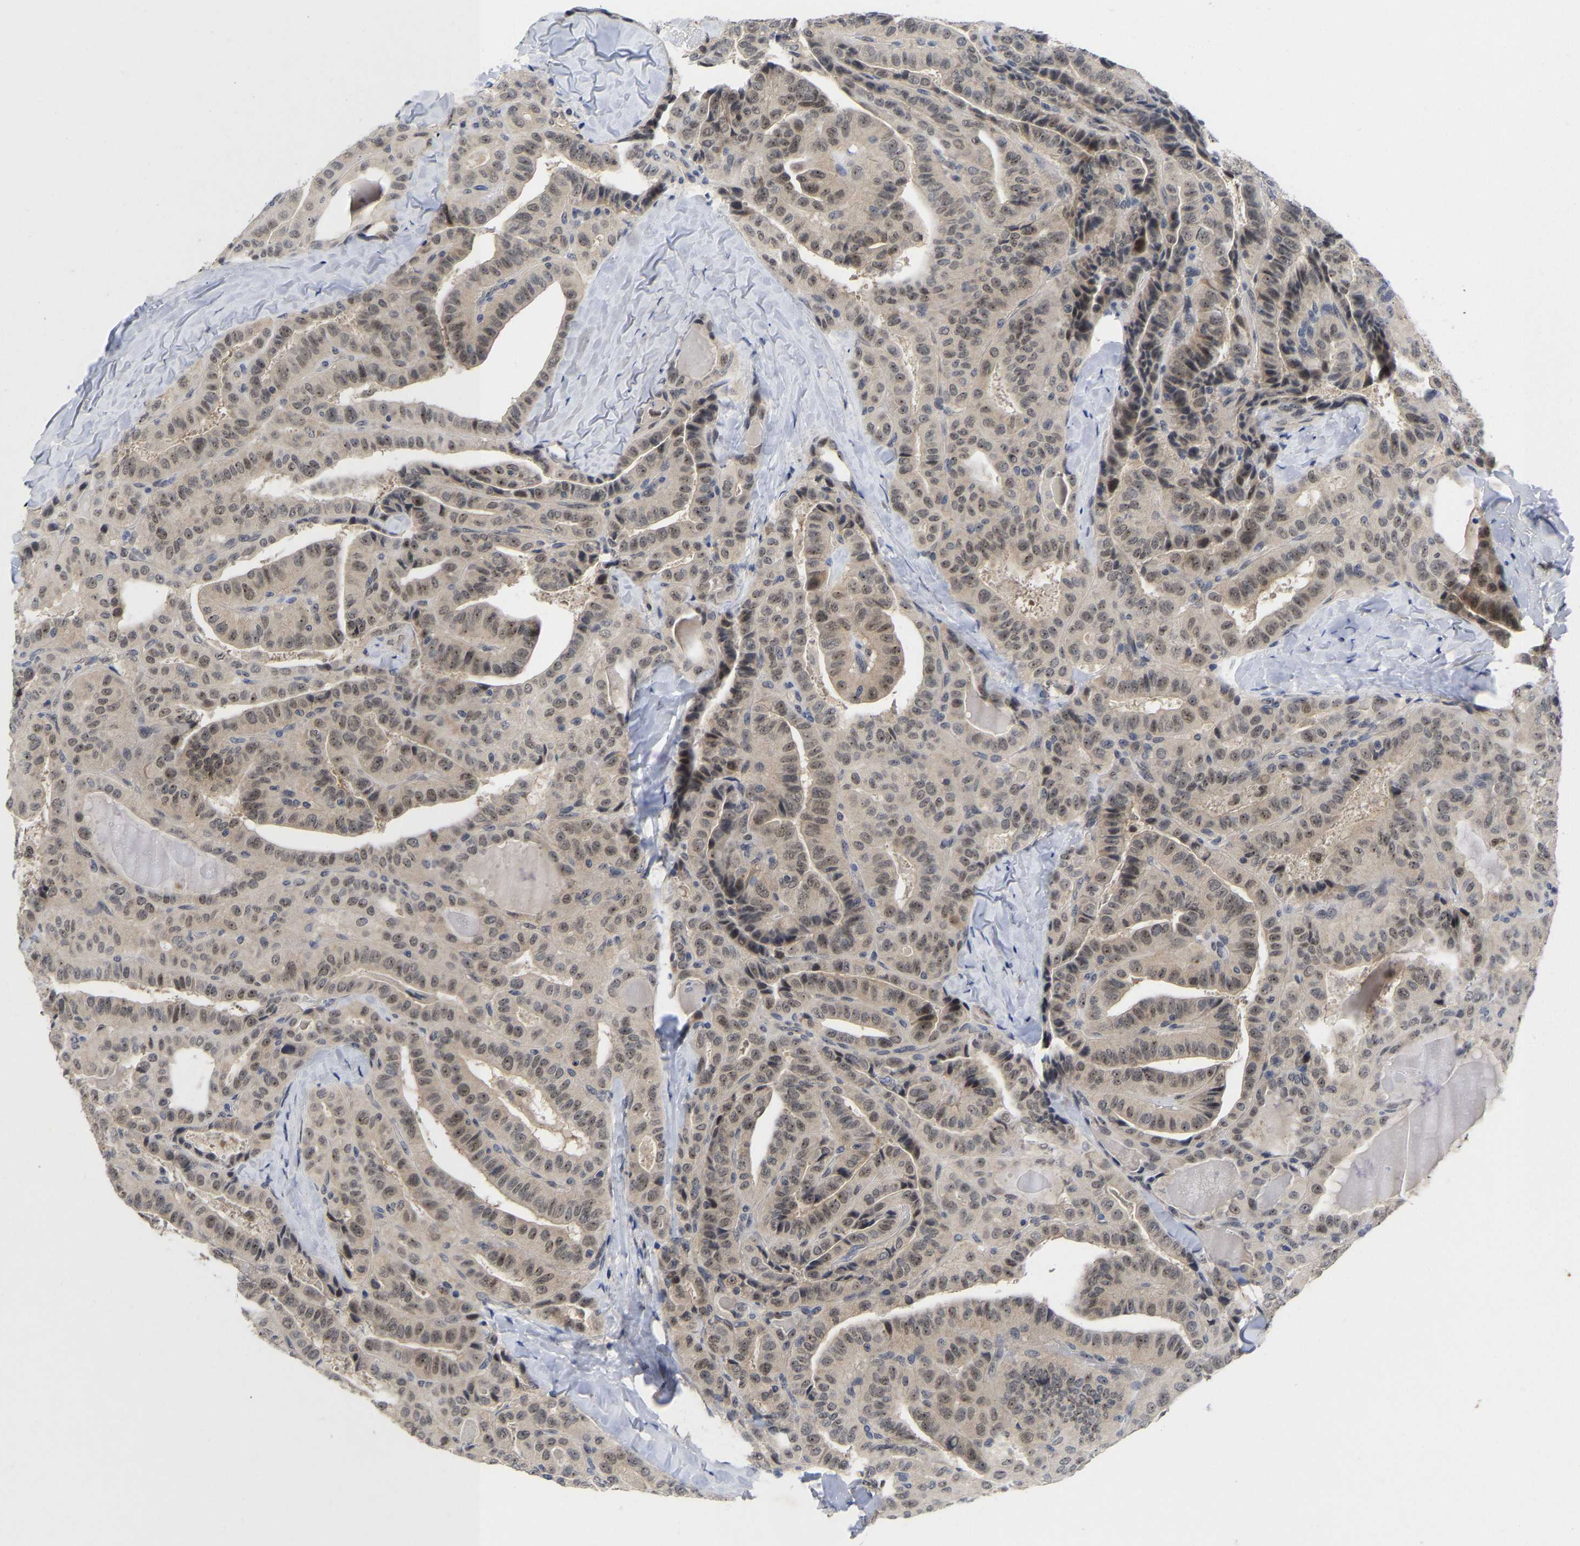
{"staining": {"intensity": "weak", "quantity": "25%-75%", "location": "nuclear"}, "tissue": "thyroid cancer", "cell_type": "Tumor cells", "image_type": "cancer", "snomed": [{"axis": "morphology", "description": "Papillary adenocarcinoma, NOS"}, {"axis": "topography", "description": "Thyroid gland"}], "caption": "Papillary adenocarcinoma (thyroid) was stained to show a protein in brown. There is low levels of weak nuclear expression in about 25%-75% of tumor cells.", "gene": "NLE1", "patient": {"sex": "male", "age": 77}}